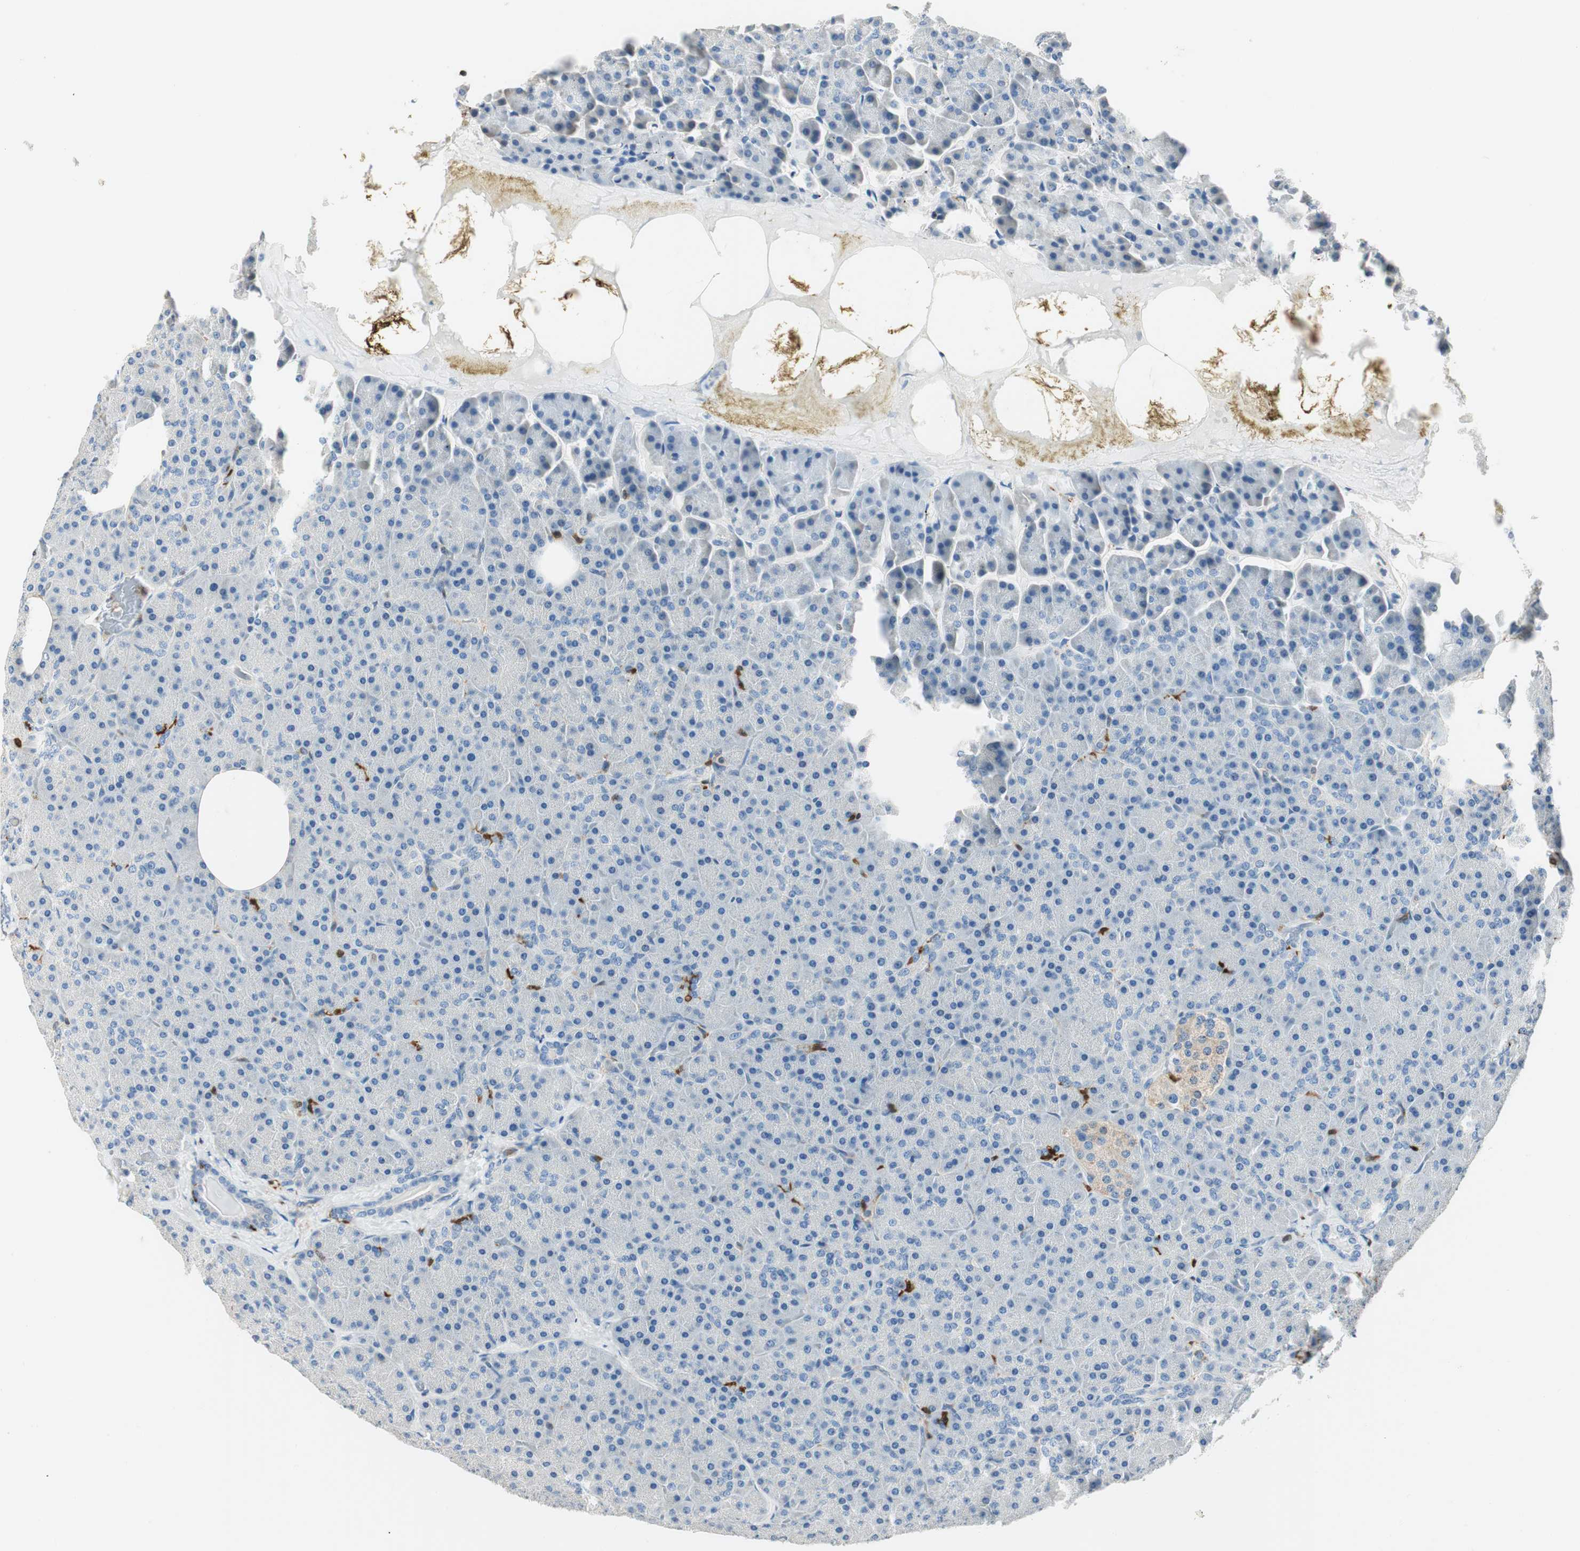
{"staining": {"intensity": "negative", "quantity": "none", "location": "none"}, "tissue": "pancreas", "cell_type": "Exocrine glandular cells", "image_type": "normal", "snomed": [{"axis": "morphology", "description": "Normal tissue, NOS"}, {"axis": "topography", "description": "Pancreas"}], "caption": "DAB immunohistochemical staining of unremarkable pancreas demonstrates no significant expression in exocrine glandular cells.", "gene": "COTL1", "patient": {"sex": "female", "age": 35}}